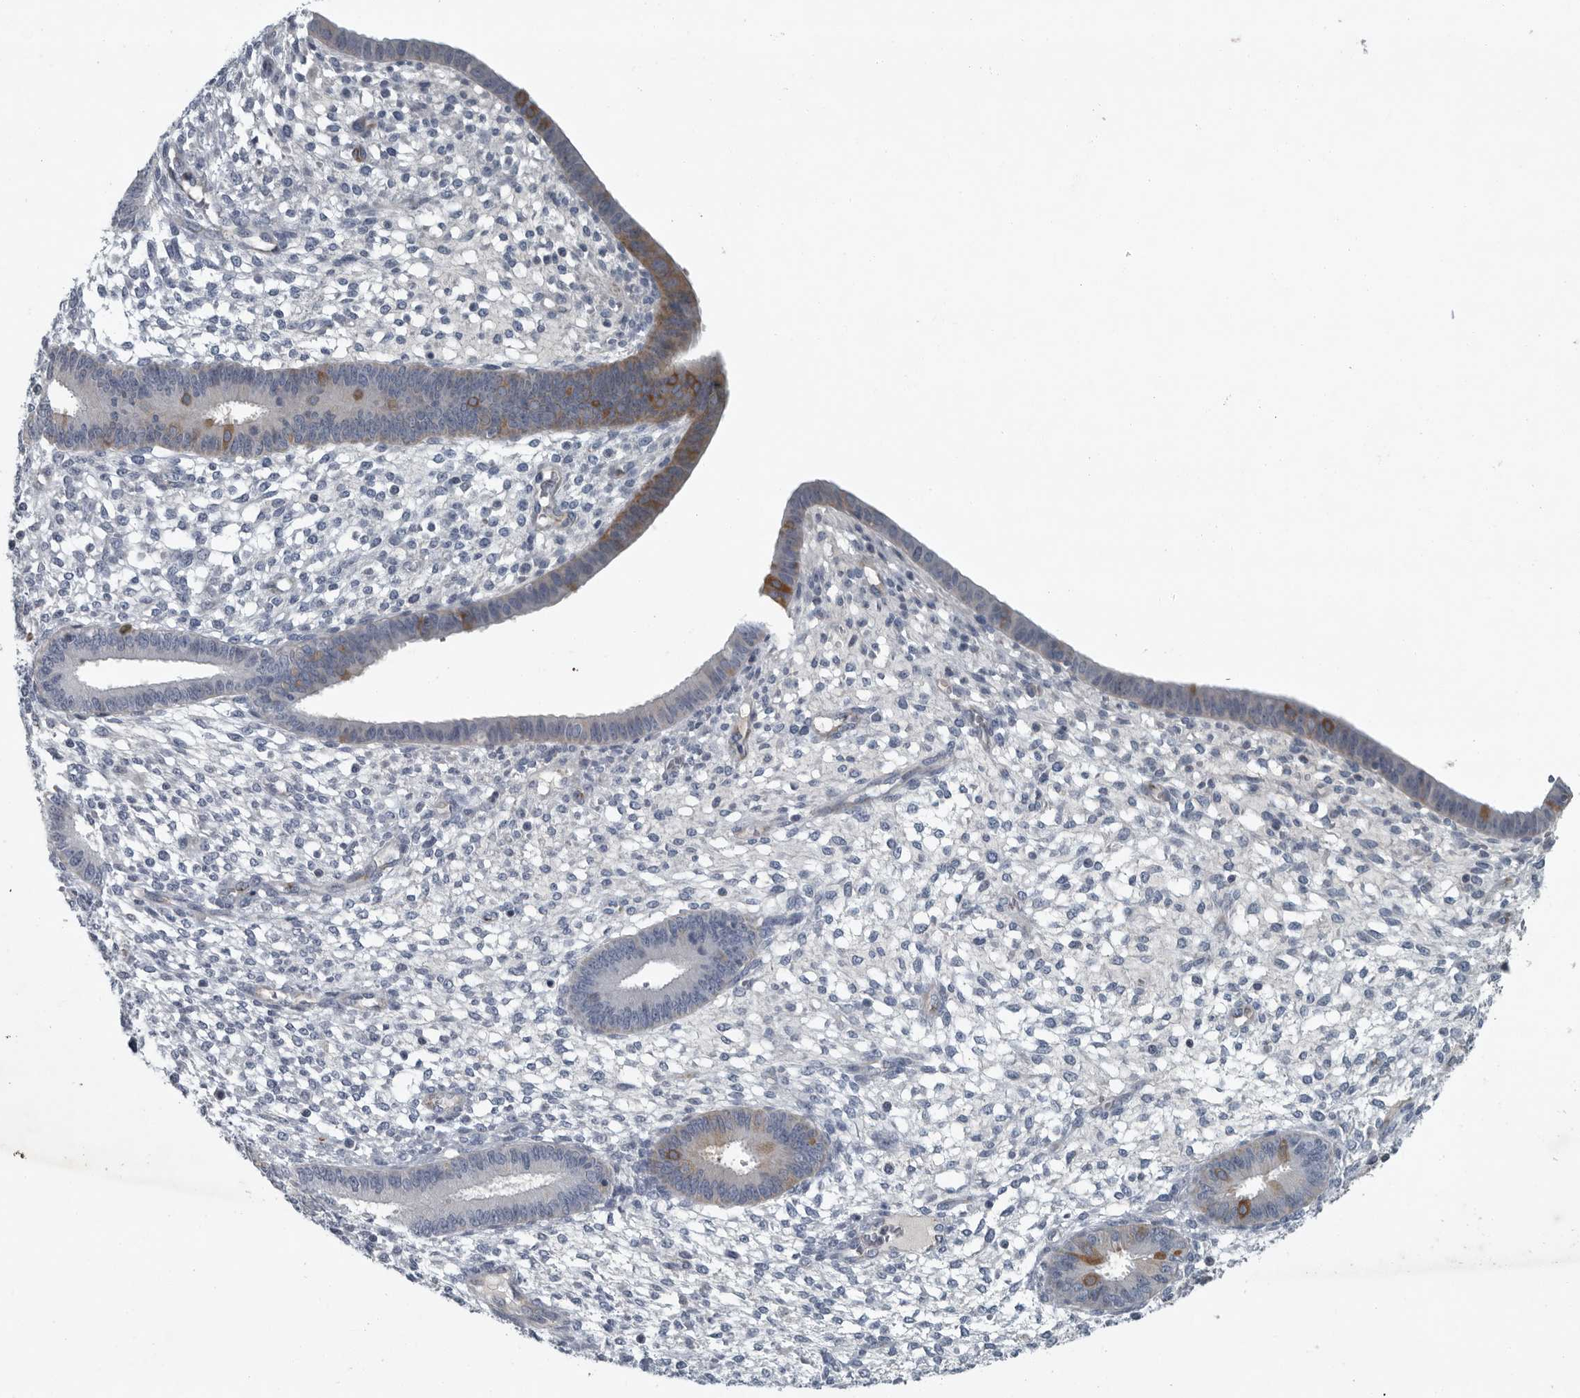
{"staining": {"intensity": "negative", "quantity": "none", "location": "none"}, "tissue": "endometrium", "cell_type": "Cells in endometrial stroma", "image_type": "normal", "snomed": [{"axis": "morphology", "description": "Normal tissue, NOS"}, {"axis": "topography", "description": "Endometrium"}], "caption": "Immunohistochemistry (IHC) of benign endometrium exhibits no staining in cells in endometrial stroma.", "gene": "MPP3", "patient": {"sex": "female", "age": 46}}